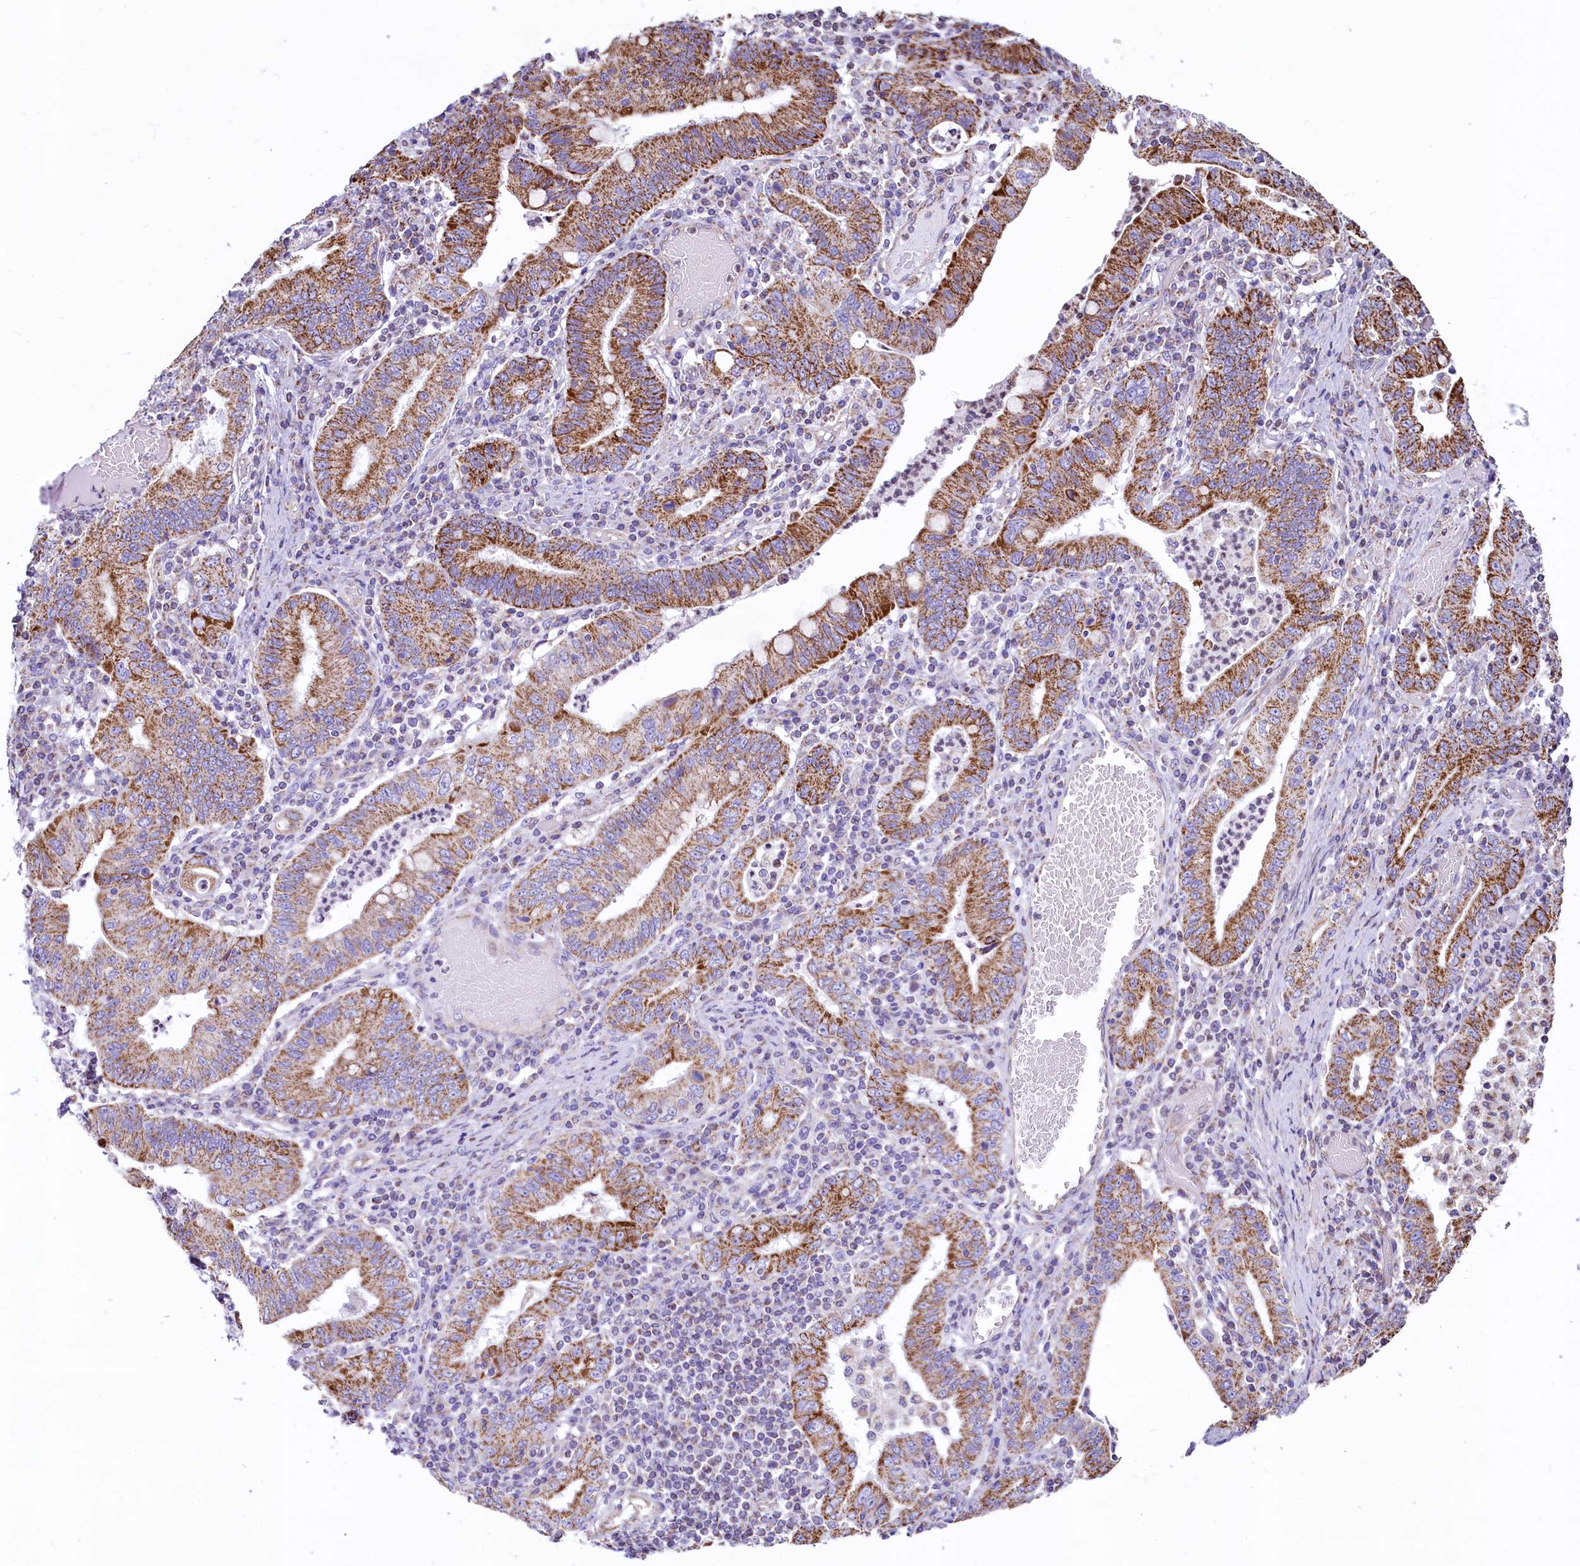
{"staining": {"intensity": "moderate", "quantity": ">75%", "location": "cytoplasmic/membranous"}, "tissue": "stomach cancer", "cell_type": "Tumor cells", "image_type": "cancer", "snomed": [{"axis": "morphology", "description": "Normal tissue, NOS"}, {"axis": "morphology", "description": "Adenocarcinoma, NOS"}, {"axis": "topography", "description": "Esophagus"}, {"axis": "topography", "description": "Stomach, upper"}, {"axis": "topography", "description": "Peripheral nerve tissue"}], "caption": "Stomach adenocarcinoma tissue exhibits moderate cytoplasmic/membranous expression in about >75% of tumor cells, visualized by immunohistochemistry.", "gene": "VWCE", "patient": {"sex": "male", "age": 62}}